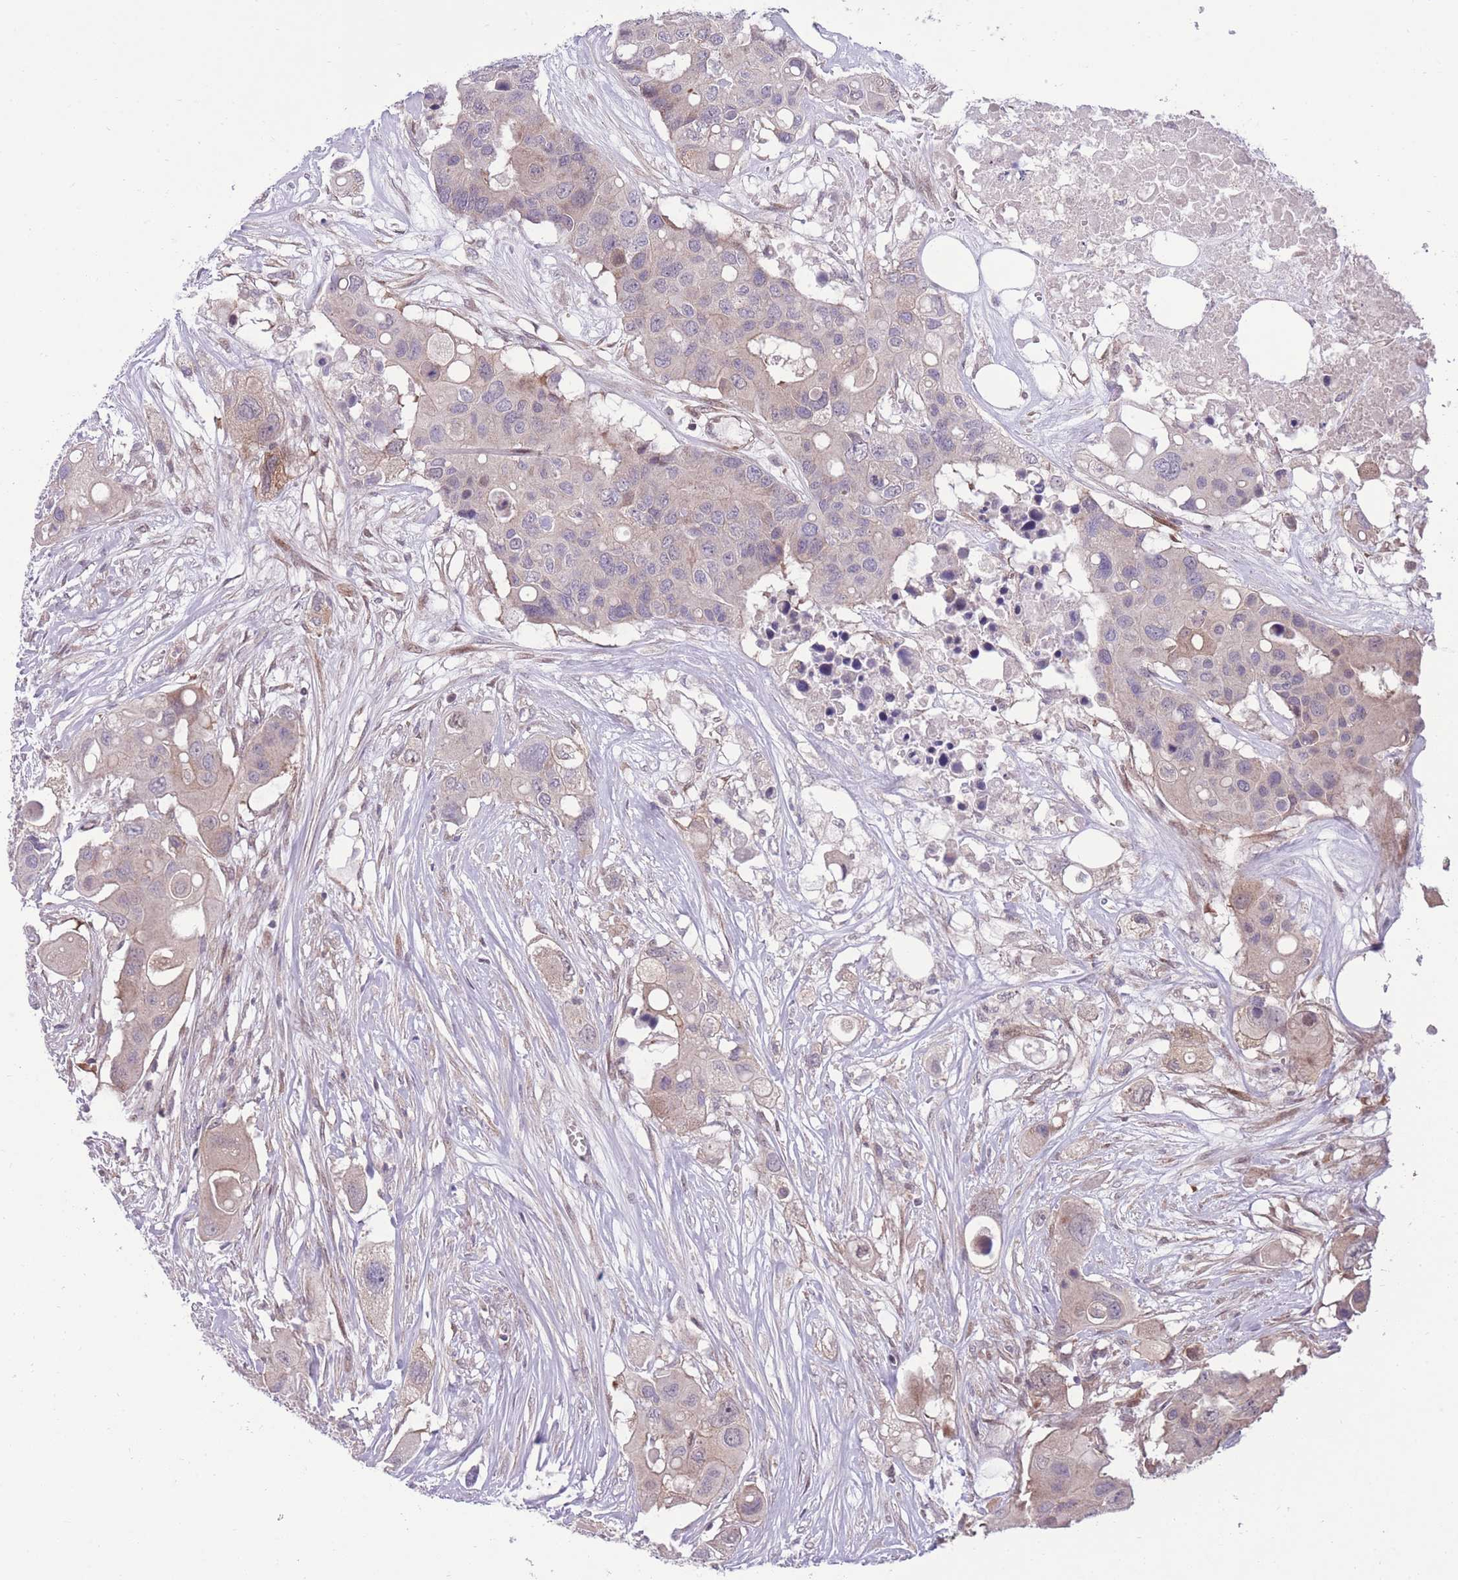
{"staining": {"intensity": "negative", "quantity": "none", "location": "none"}, "tissue": "colorectal cancer", "cell_type": "Tumor cells", "image_type": "cancer", "snomed": [{"axis": "morphology", "description": "Adenocarcinoma, NOS"}, {"axis": "topography", "description": "Colon"}], "caption": "Protein analysis of colorectal adenocarcinoma reveals no significant staining in tumor cells.", "gene": "RIC8A", "patient": {"sex": "male", "age": 77}}